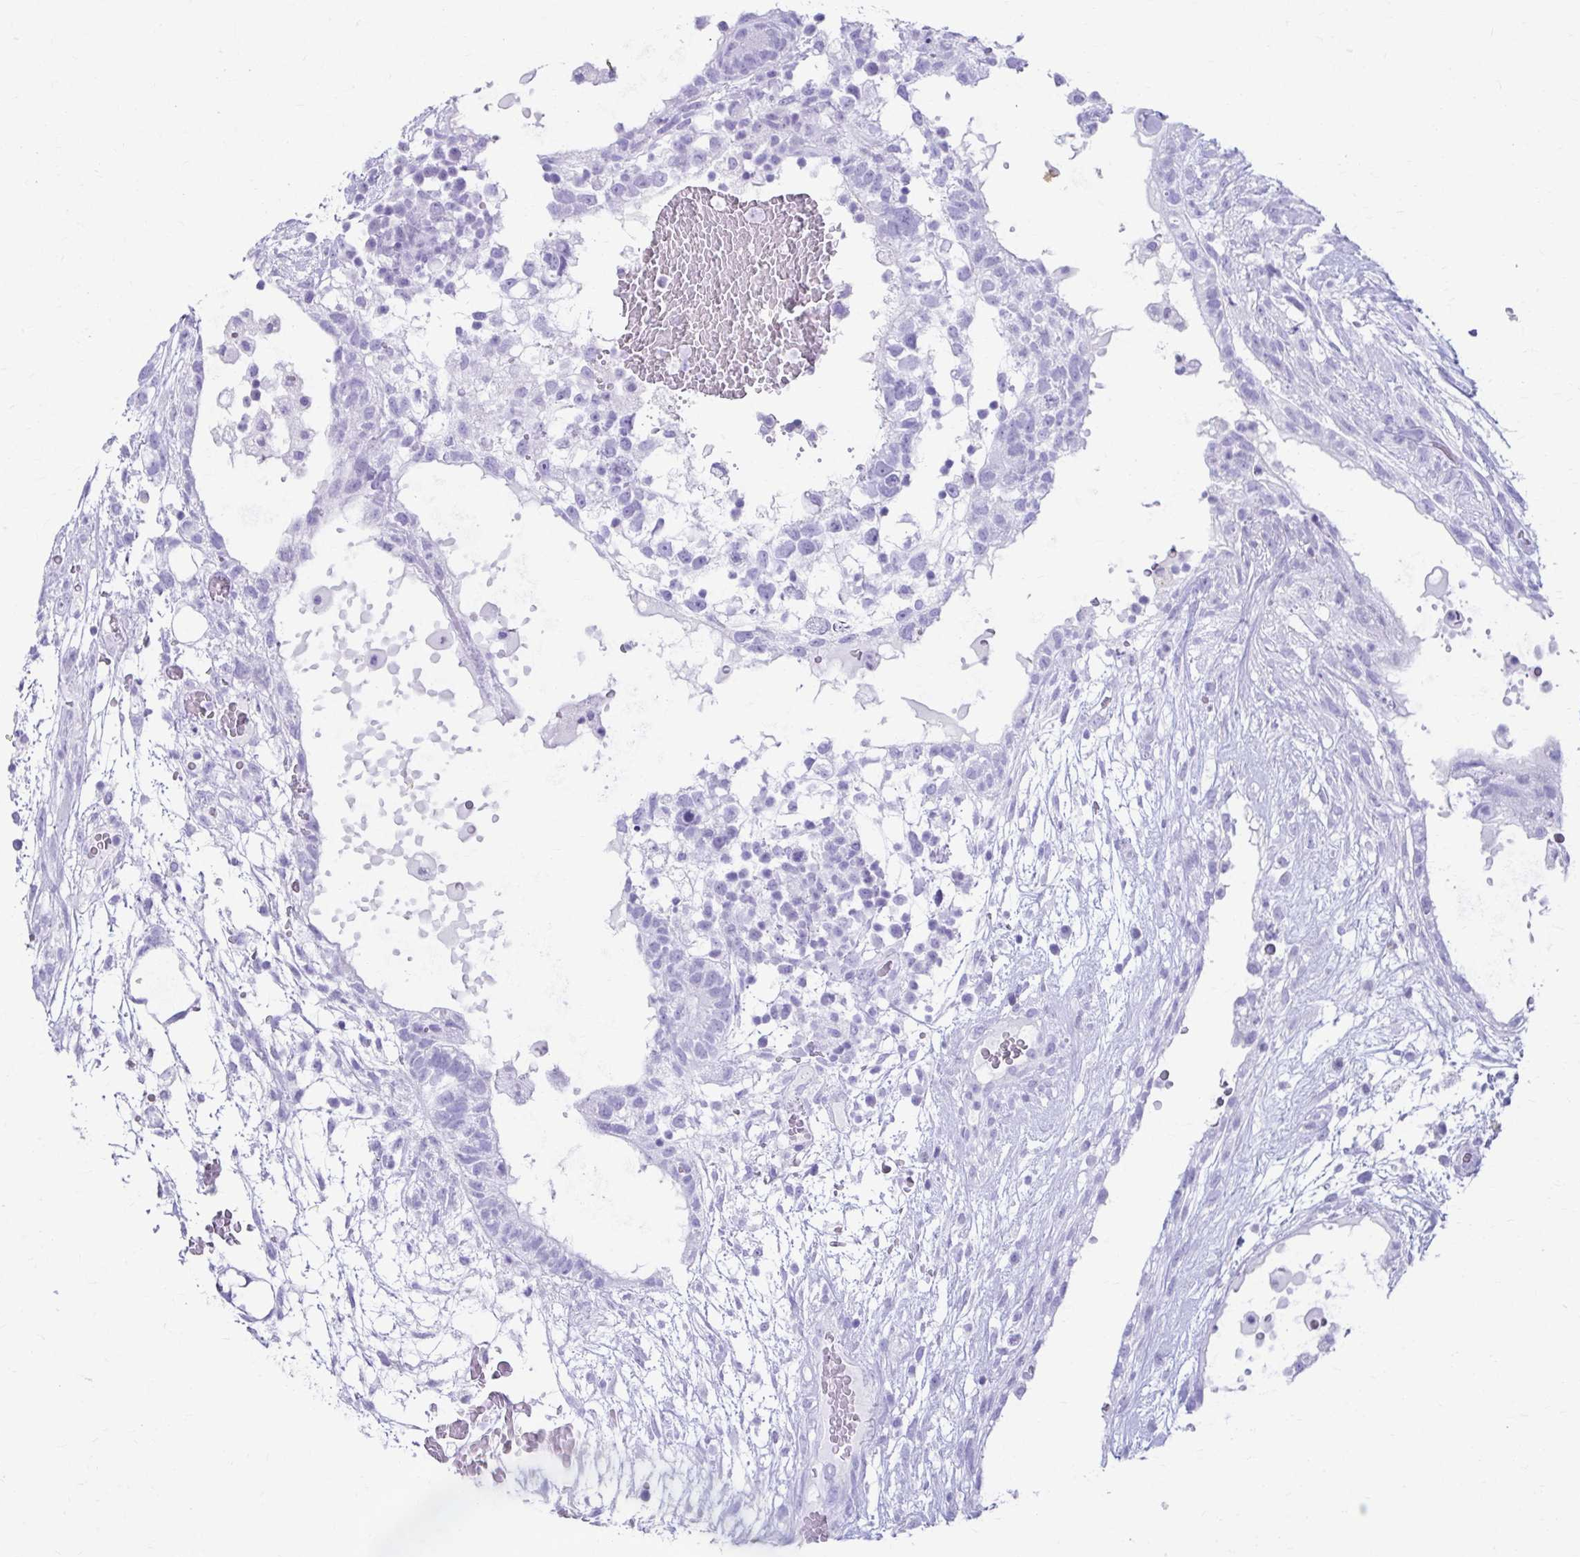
{"staining": {"intensity": "negative", "quantity": "none", "location": "none"}, "tissue": "testis cancer", "cell_type": "Tumor cells", "image_type": "cancer", "snomed": [{"axis": "morphology", "description": "Carcinoma, Embryonal, NOS"}, {"axis": "topography", "description": "Testis"}], "caption": "Immunohistochemical staining of testis embryonal carcinoma shows no significant positivity in tumor cells. The staining was performed using DAB to visualize the protein expression in brown, while the nuclei were stained in blue with hematoxylin (Magnification: 20x).", "gene": "ATP4B", "patient": {"sex": "male", "age": 32}}